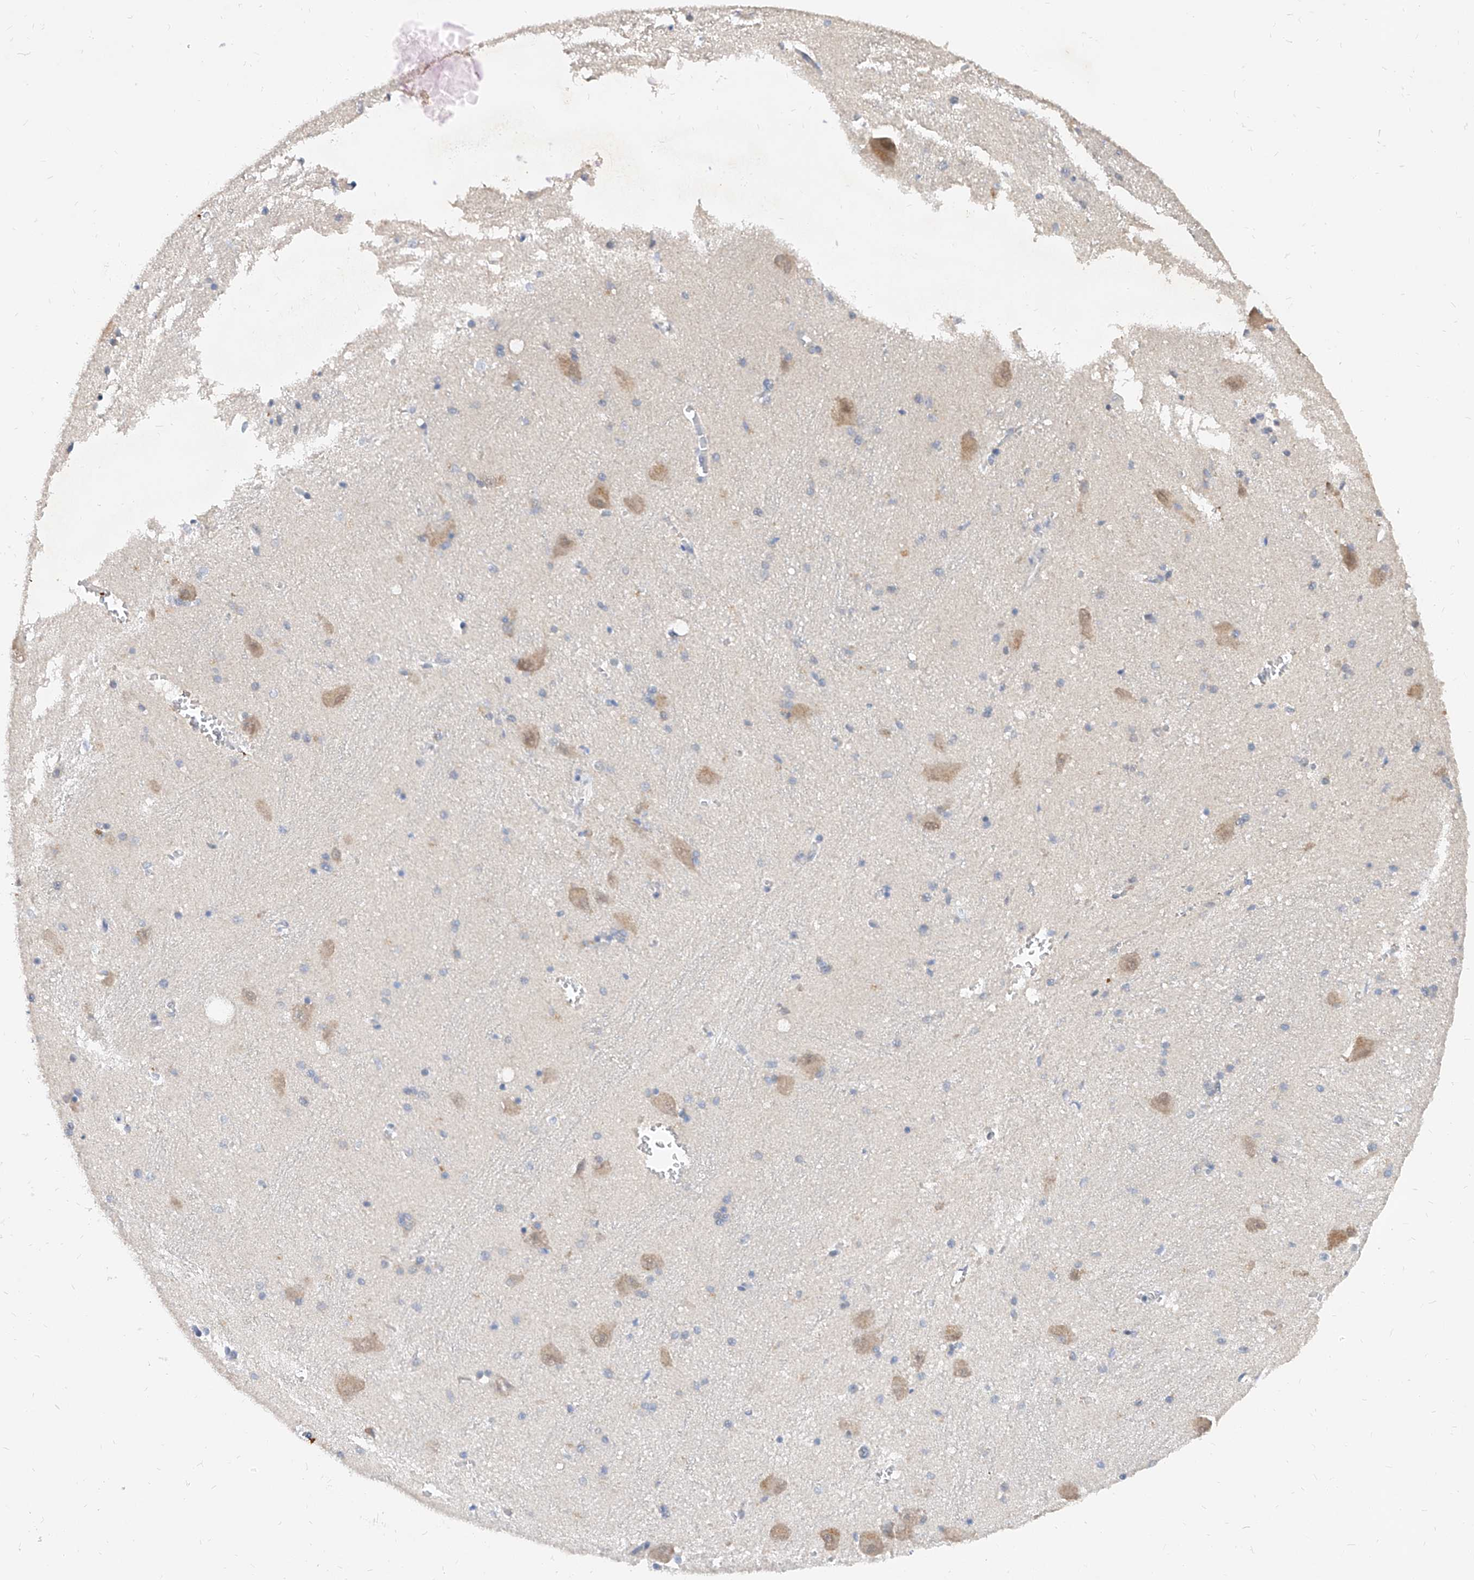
{"staining": {"intensity": "negative", "quantity": "none", "location": "none"}, "tissue": "caudate", "cell_type": "Glial cells", "image_type": "normal", "snomed": [{"axis": "morphology", "description": "Normal tissue, NOS"}, {"axis": "topography", "description": "Lateral ventricle wall"}], "caption": "High magnification brightfield microscopy of normal caudate stained with DAB (3,3'-diaminobenzidine) (brown) and counterstained with hematoxylin (blue): glial cells show no significant expression. (DAB immunohistochemistry (IHC) with hematoxylin counter stain).", "gene": "CARMIL3", "patient": {"sex": "male", "age": 37}}